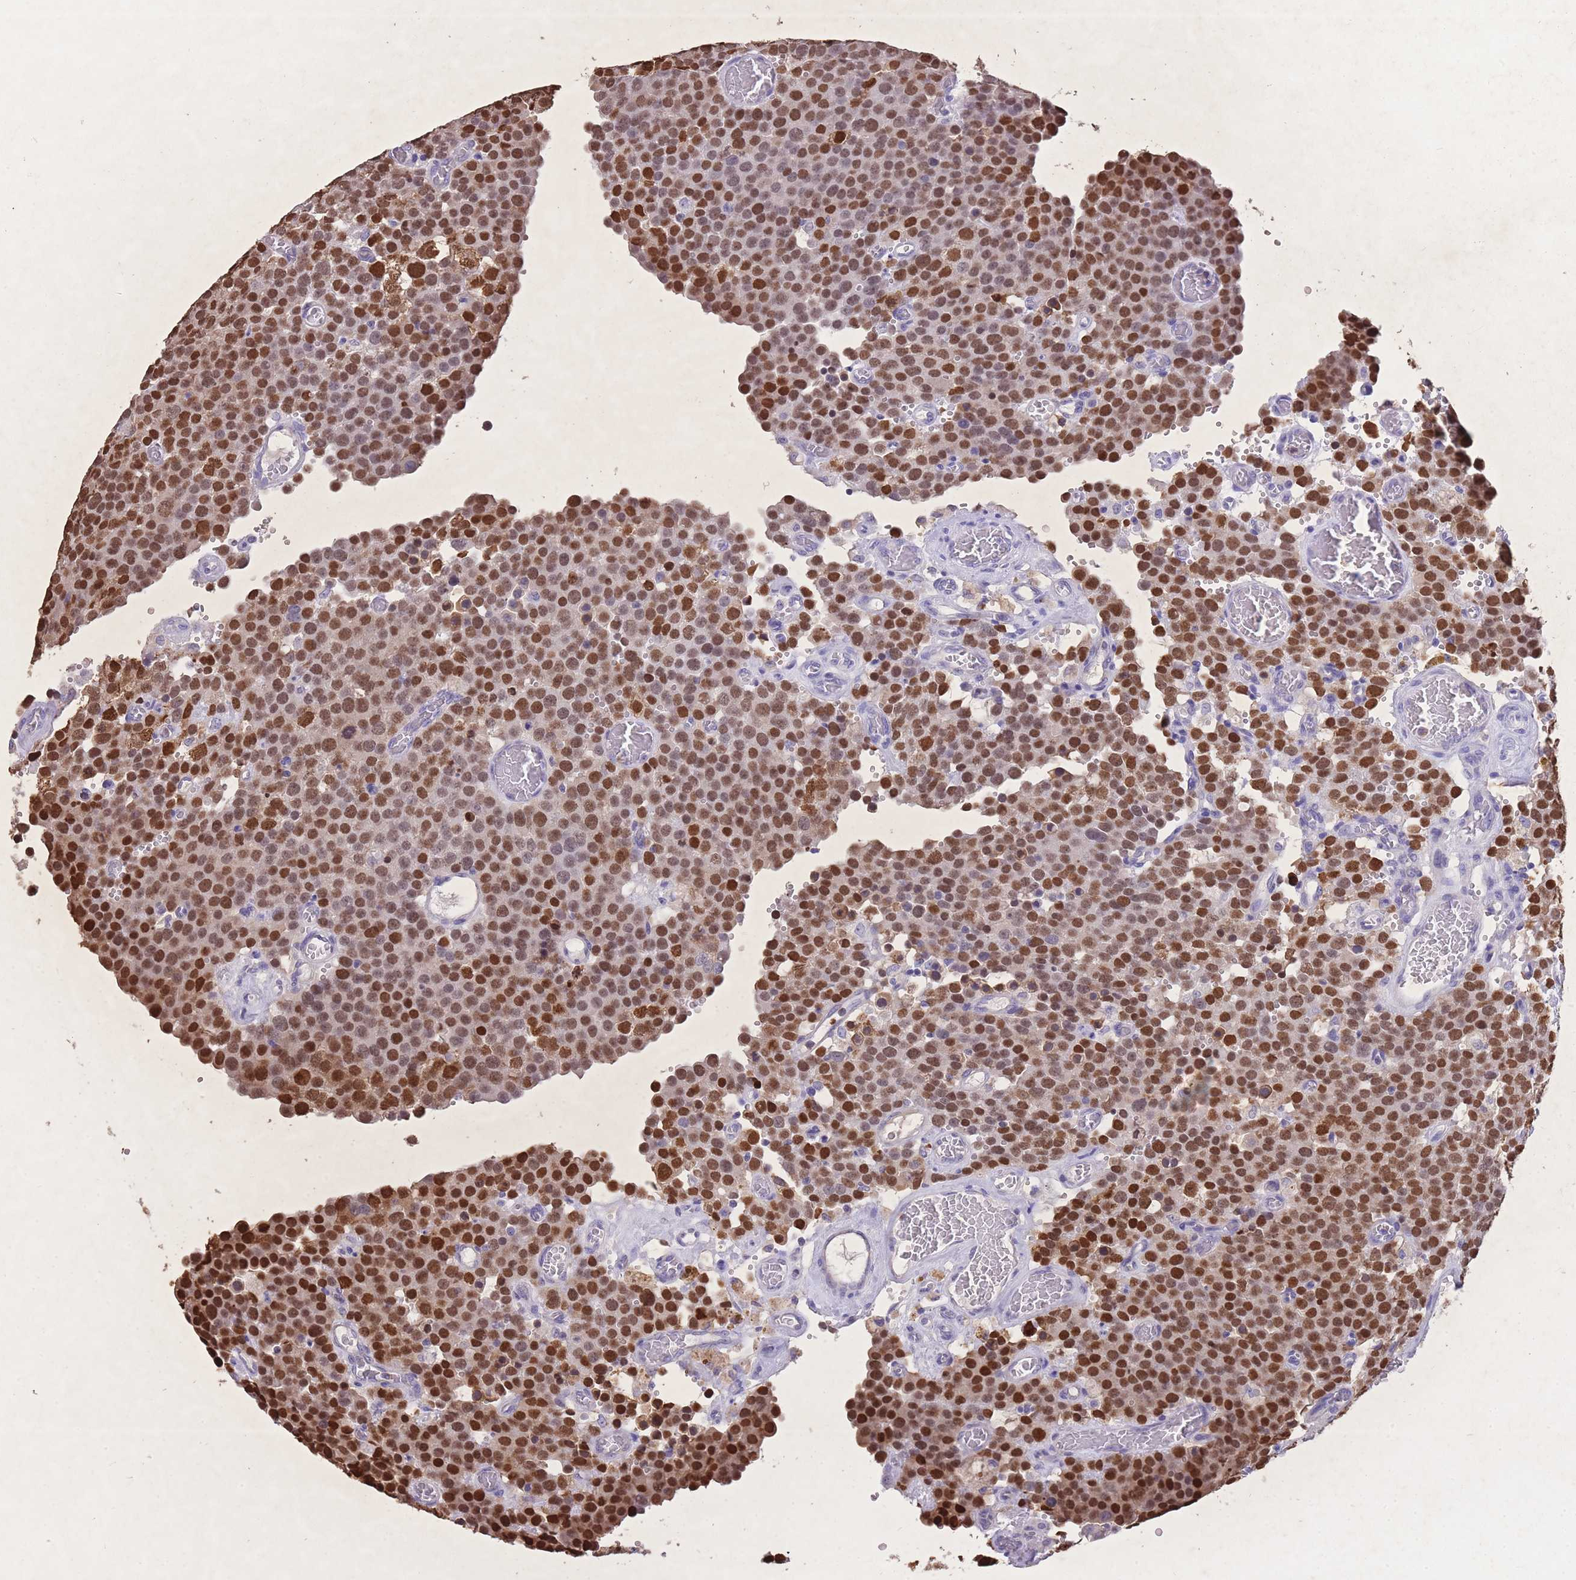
{"staining": {"intensity": "strong", "quantity": ">75%", "location": "nuclear"}, "tissue": "testis cancer", "cell_type": "Tumor cells", "image_type": "cancer", "snomed": [{"axis": "morphology", "description": "Normal tissue, NOS"}, {"axis": "morphology", "description": "Seminoma, NOS"}, {"axis": "topography", "description": "Testis"}], "caption": "Testis cancer tissue displays strong nuclear staining in approximately >75% of tumor cells", "gene": "ZNF662", "patient": {"sex": "male", "age": 71}}